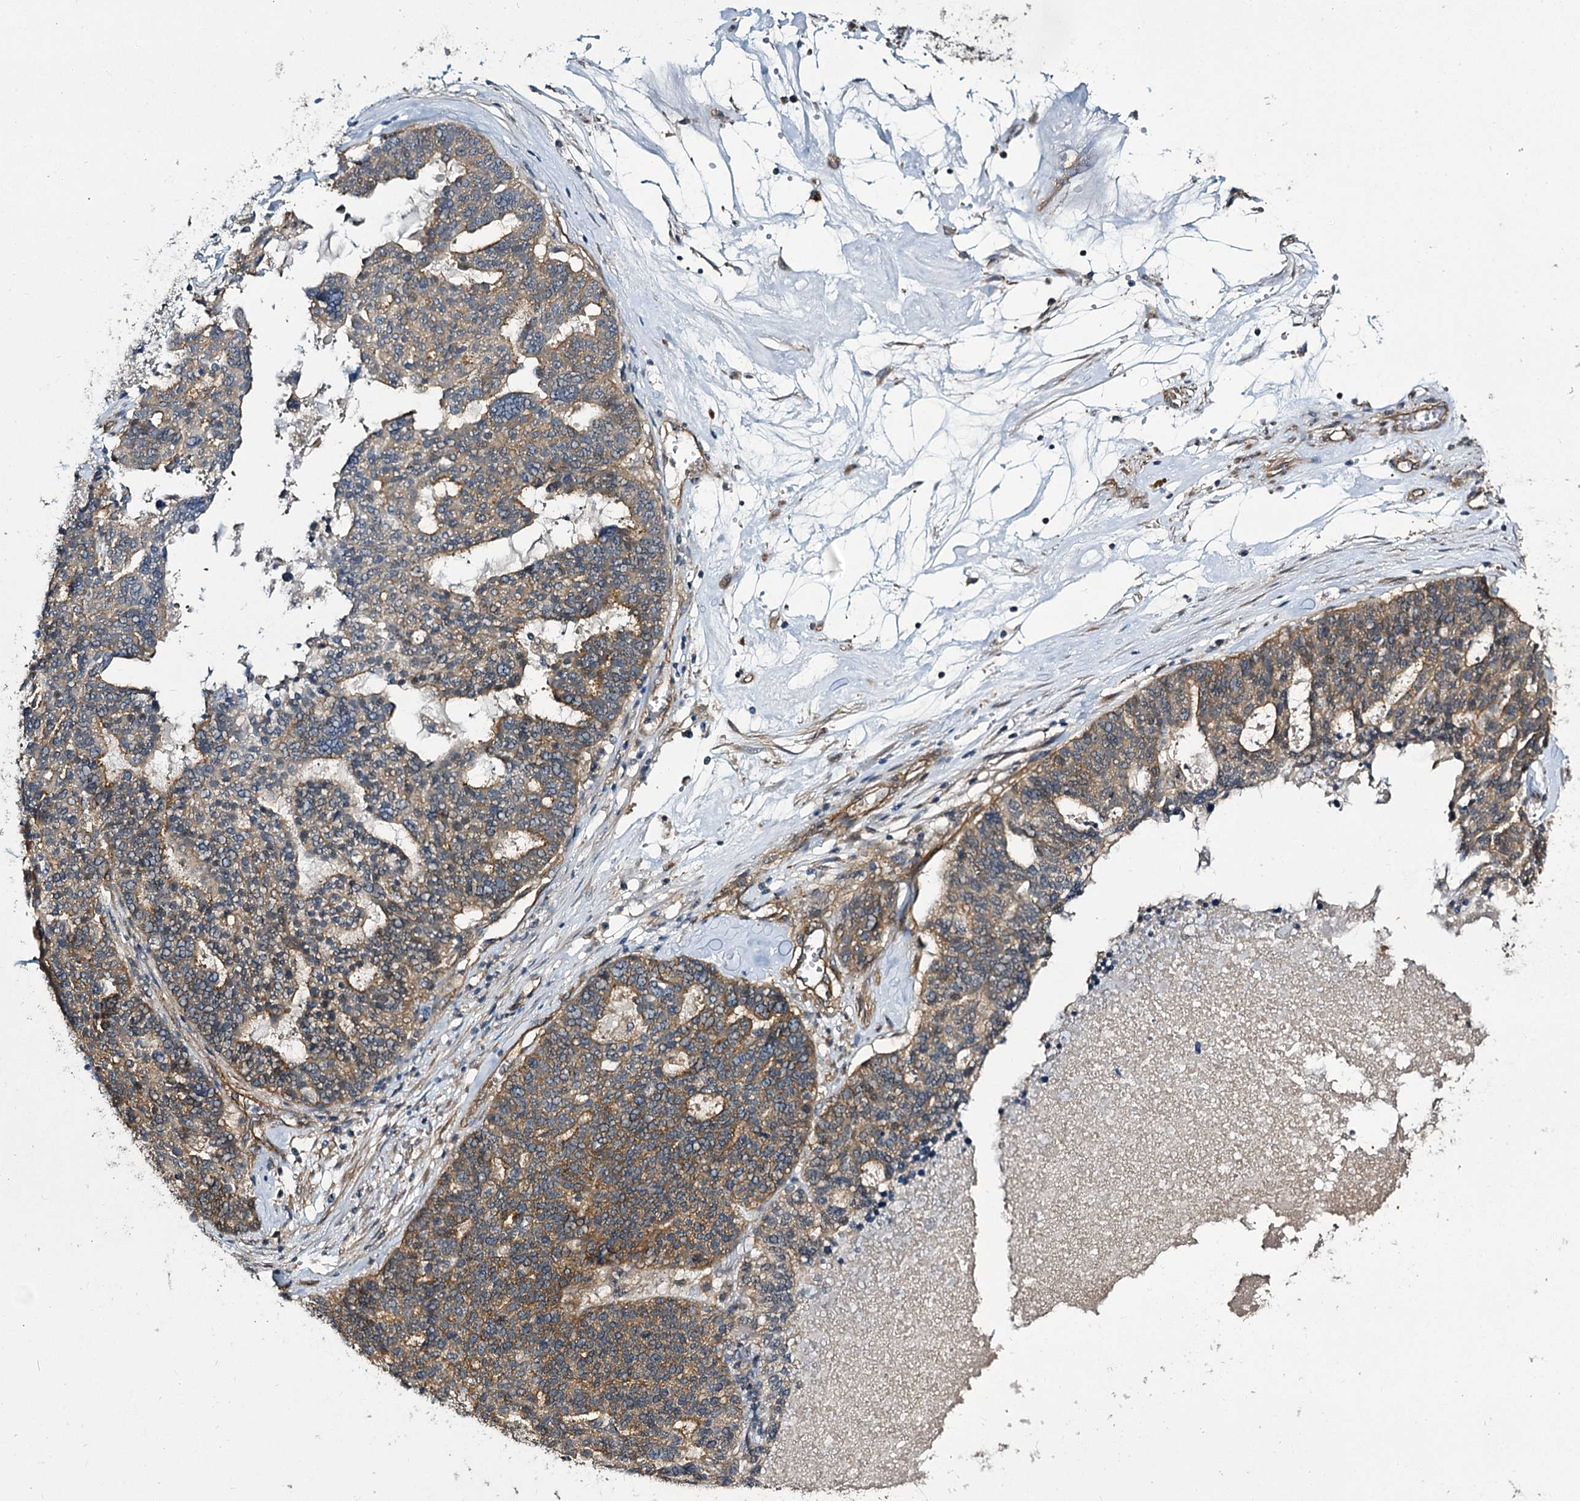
{"staining": {"intensity": "moderate", "quantity": ">75%", "location": "cytoplasmic/membranous"}, "tissue": "ovarian cancer", "cell_type": "Tumor cells", "image_type": "cancer", "snomed": [{"axis": "morphology", "description": "Cystadenocarcinoma, serous, NOS"}, {"axis": "topography", "description": "Ovary"}], "caption": "This is a micrograph of immunohistochemistry (IHC) staining of serous cystadenocarcinoma (ovarian), which shows moderate positivity in the cytoplasmic/membranous of tumor cells.", "gene": "MYO1C", "patient": {"sex": "female", "age": 59}}